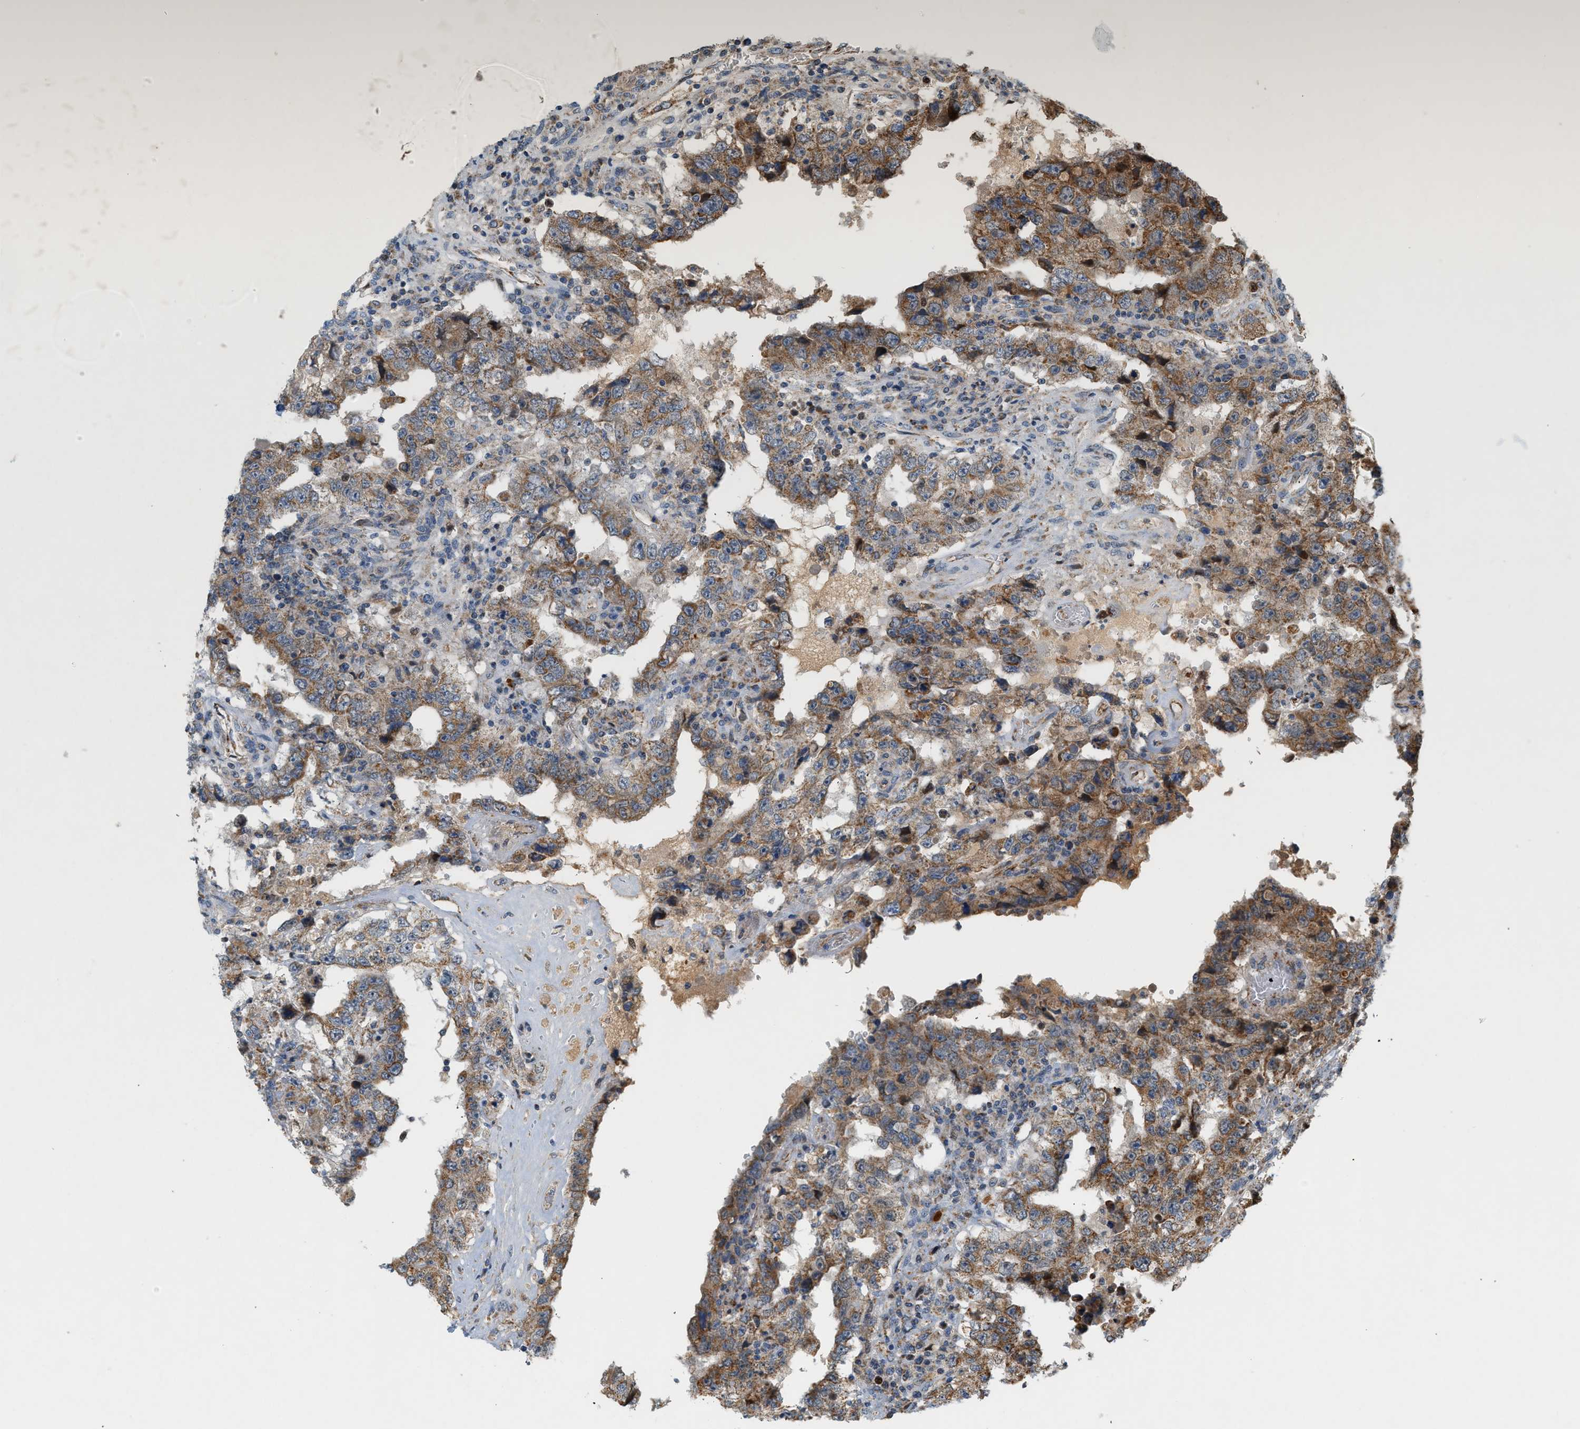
{"staining": {"intensity": "moderate", "quantity": ">75%", "location": "cytoplasmic/membranous"}, "tissue": "testis cancer", "cell_type": "Tumor cells", "image_type": "cancer", "snomed": [{"axis": "morphology", "description": "Carcinoma, Embryonal, NOS"}, {"axis": "topography", "description": "Testis"}], "caption": "About >75% of tumor cells in human testis cancer reveal moderate cytoplasmic/membranous protein staining as visualized by brown immunohistochemical staining.", "gene": "MCU", "patient": {"sex": "male", "age": 26}}